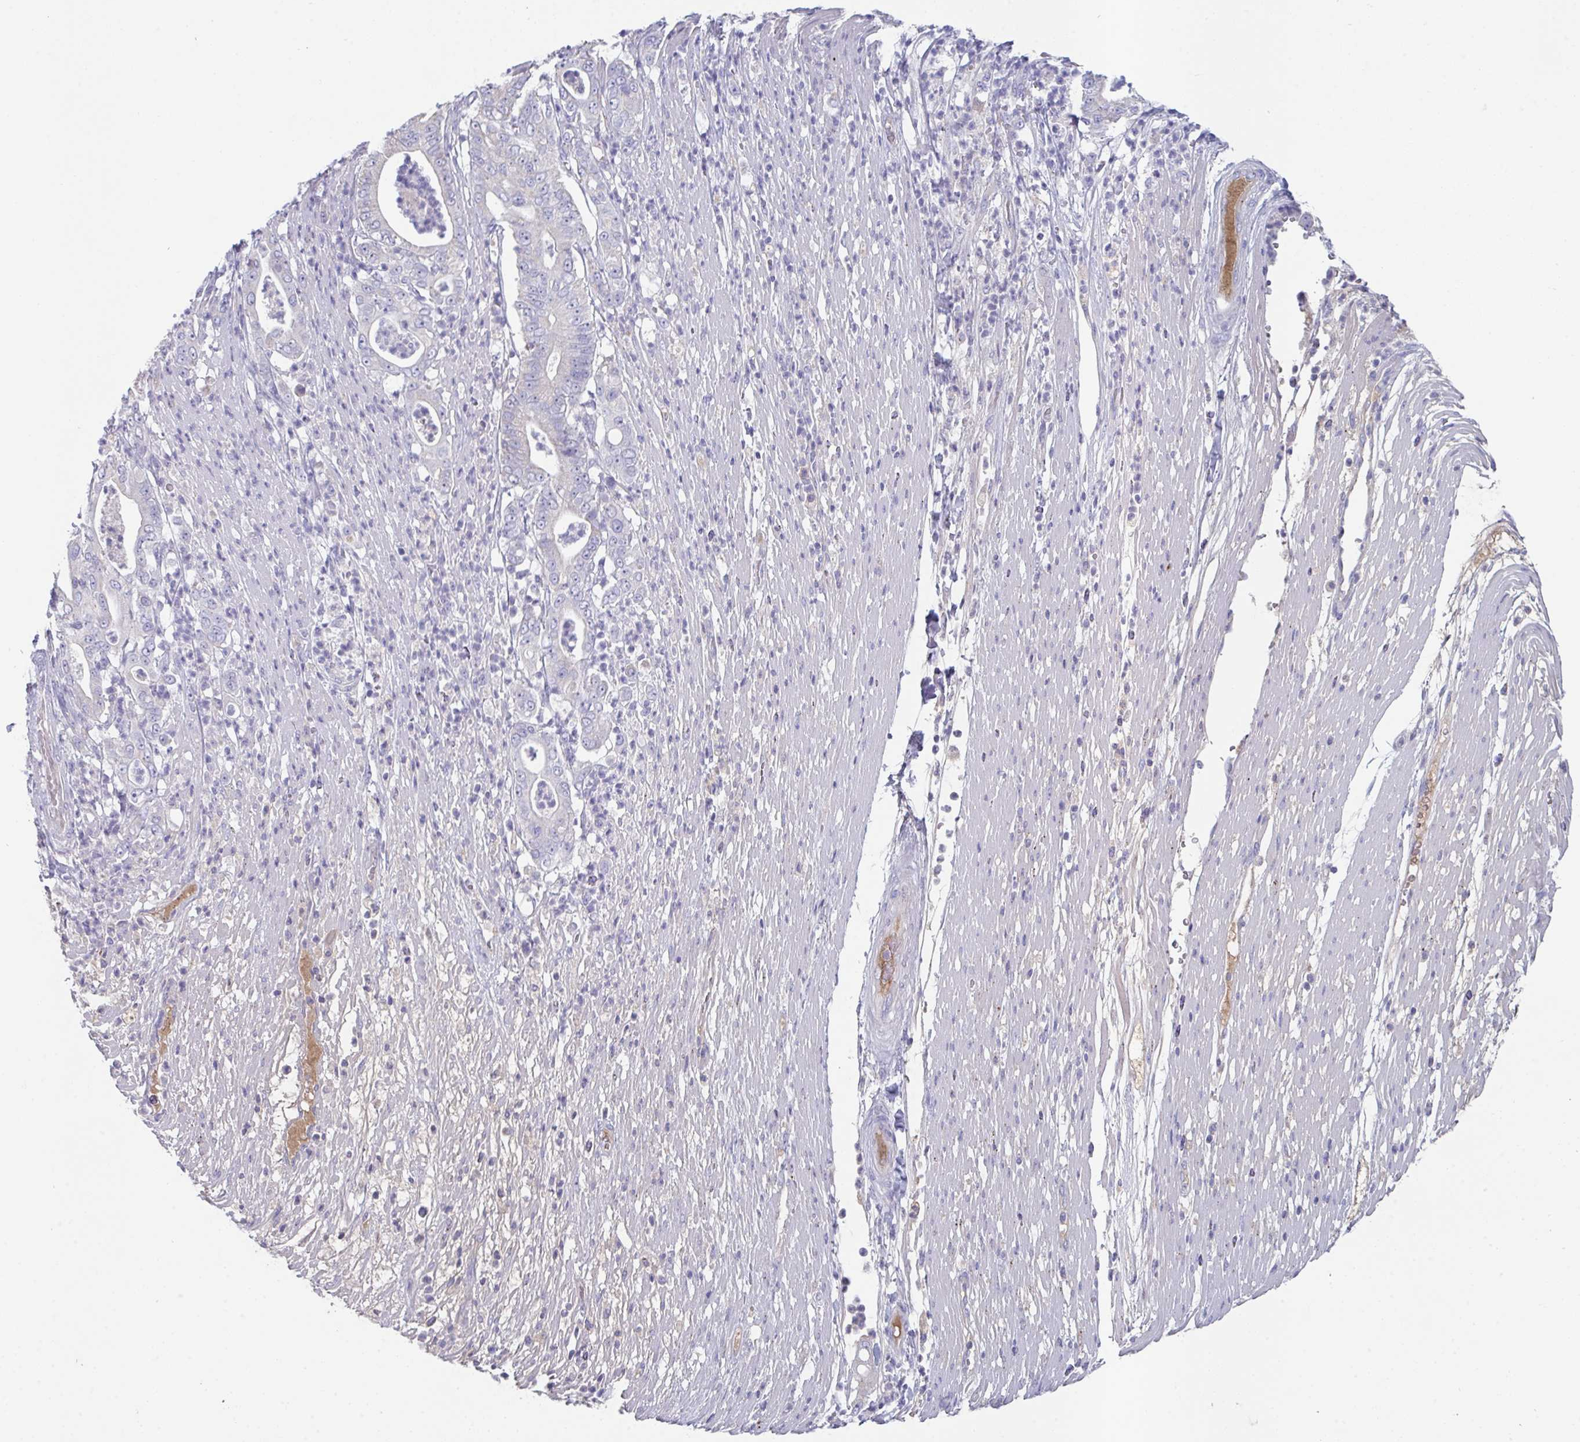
{"staining": {"intensity": "negative", "quantity": "none", "location": "none"}, "tissue": "pancreatic cancer", "cell_type": "Tumor cells", "image_type": "cancer", "snomed": [{"axis": "morphology", "description": "Adenocarcinoma, NOS"}, {"axis": "topography", "description": "Pancreas"}], "caption": "Image shows no protein positivity in tumor cells of pancreatic adenocarcinoma tissue.", "gene": "HGFAC", "patient": {"sex": "male", "age": 71}}